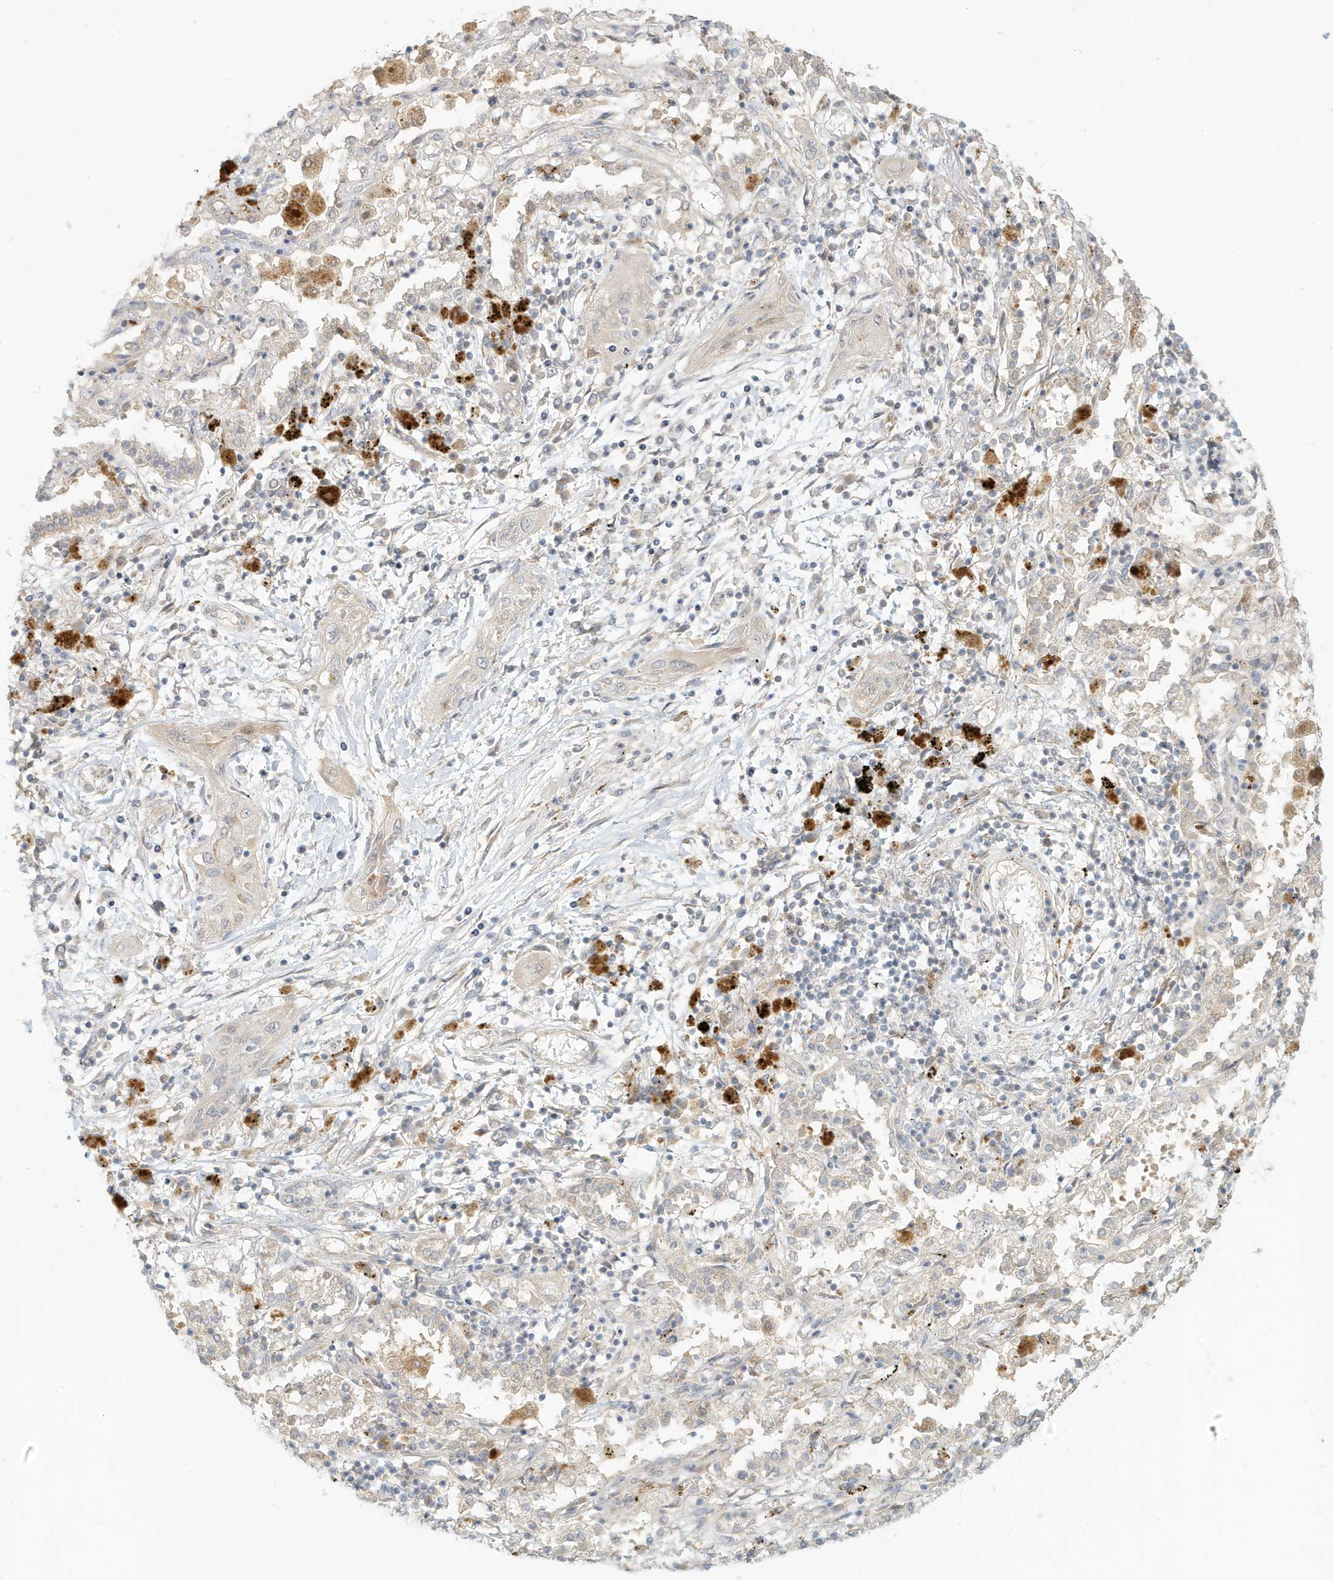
{"staining": {"intensity": "negative", "quantity": "none", "location": "none"}, "tissue": "lung cancer", "cell_type": "Tumor cells", "image_type": "cancer", "snomed": [{"axis": "morphology", "description": "Squamous cell carcinoma, NOS"}, {"axis": "topography", "description": "Lung"}], "caption": "IHC micrograph of lung squamous cell carcinoma stained for a protein (brown), which reveals no positivity in tumor cells.", "gene": "MCOLN1", "patient": {"sex": "female", "age": 47}}